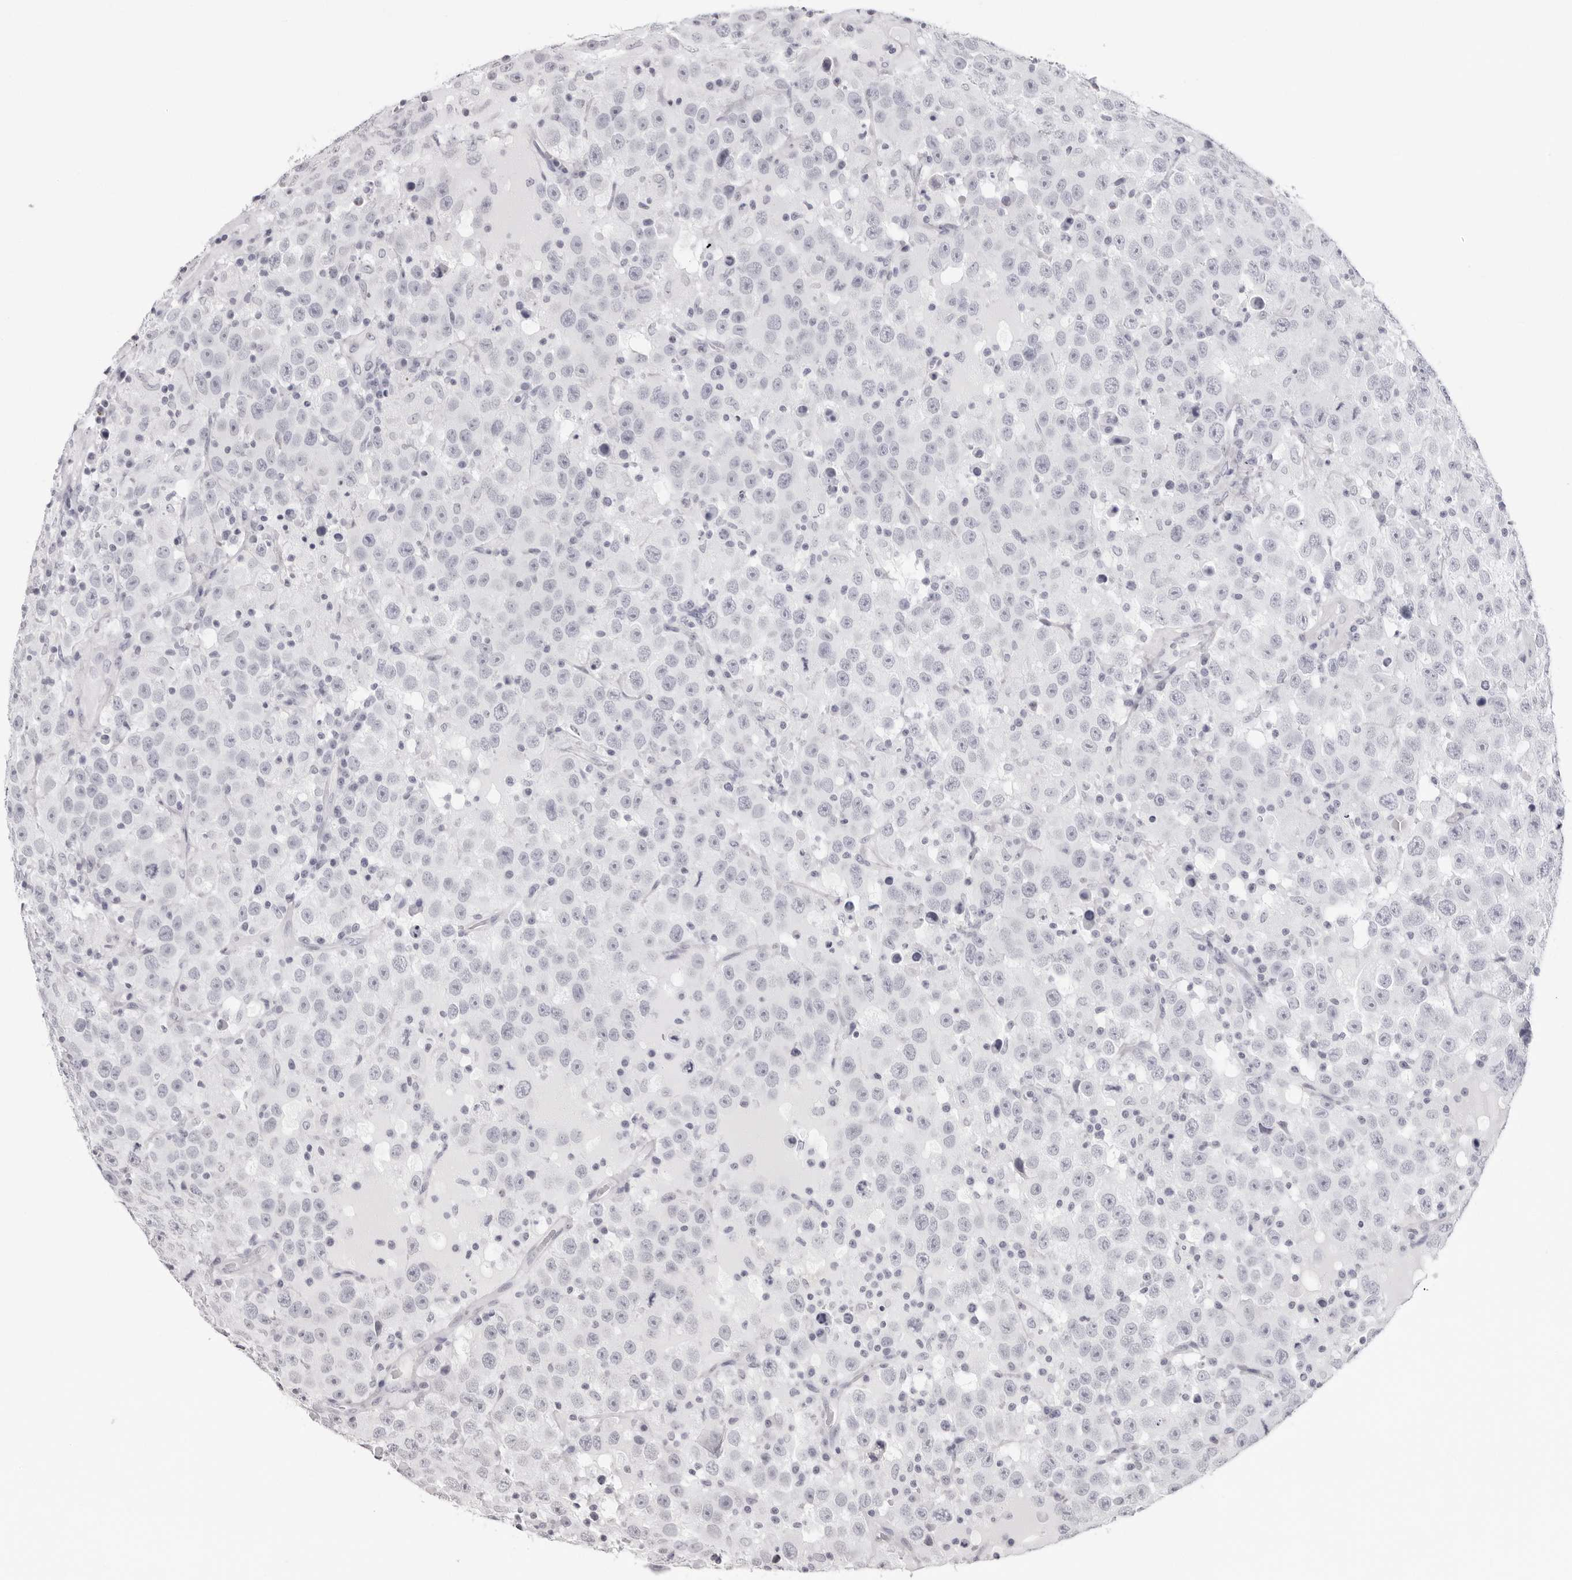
{"staining": {"intensity": "negative", "quantity": "none", "location": "none"}, "tissue": "testis cancer", "cell_type": "Tumor cells", "image_type": "cancer", "snomed": [{"axis": "morphology", "description": "Seminoma, NOS"}, {"axis": "topography", "description": "Testis"}], "caption": "Tumor cells are negative for brown protein staining in testis cancer.", "gene": "INSL3", "patient": {"sex": "male", "age": 41}}